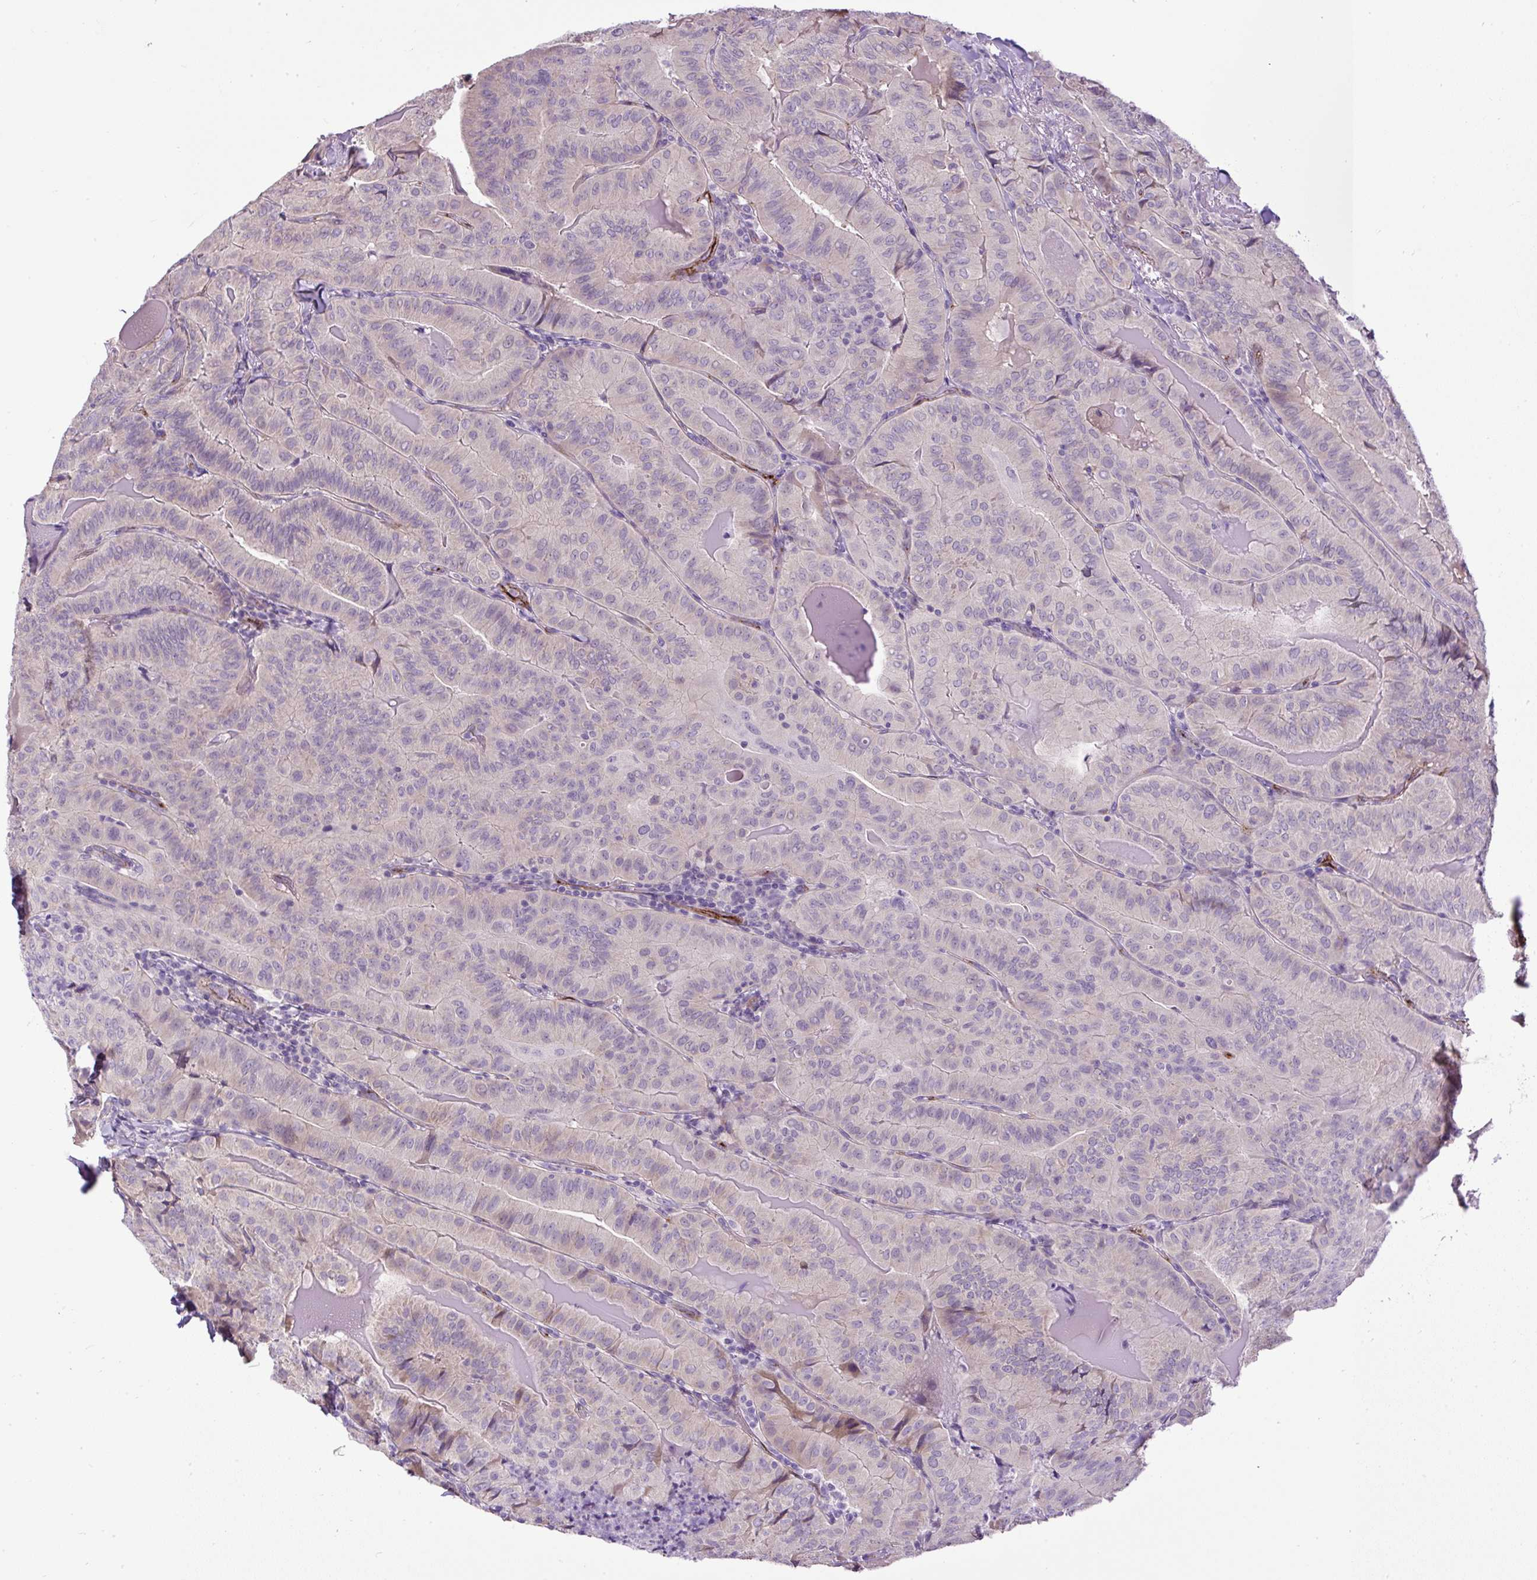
{"staining": {"intensity": "negative", "quantity": "none", "location": "none"}, "tissue": "thyroid cancer", "cell_type": "Tumor cells", "image_type": "cancer", "snomed": [{"axis": "morphology", "description": "Papillary adenocarcinoma, NOS"}, {"axis": "topography", "description": "Thyroid gland"}], "caption": "A histopathology image of human thyroid cancer is negative for staining in tumor cells. (Immunohistochemistry, brightfield microscopy, high magnification).", "gene": "LEFTY2", "patient": {"sex": "female", "age": 68}}